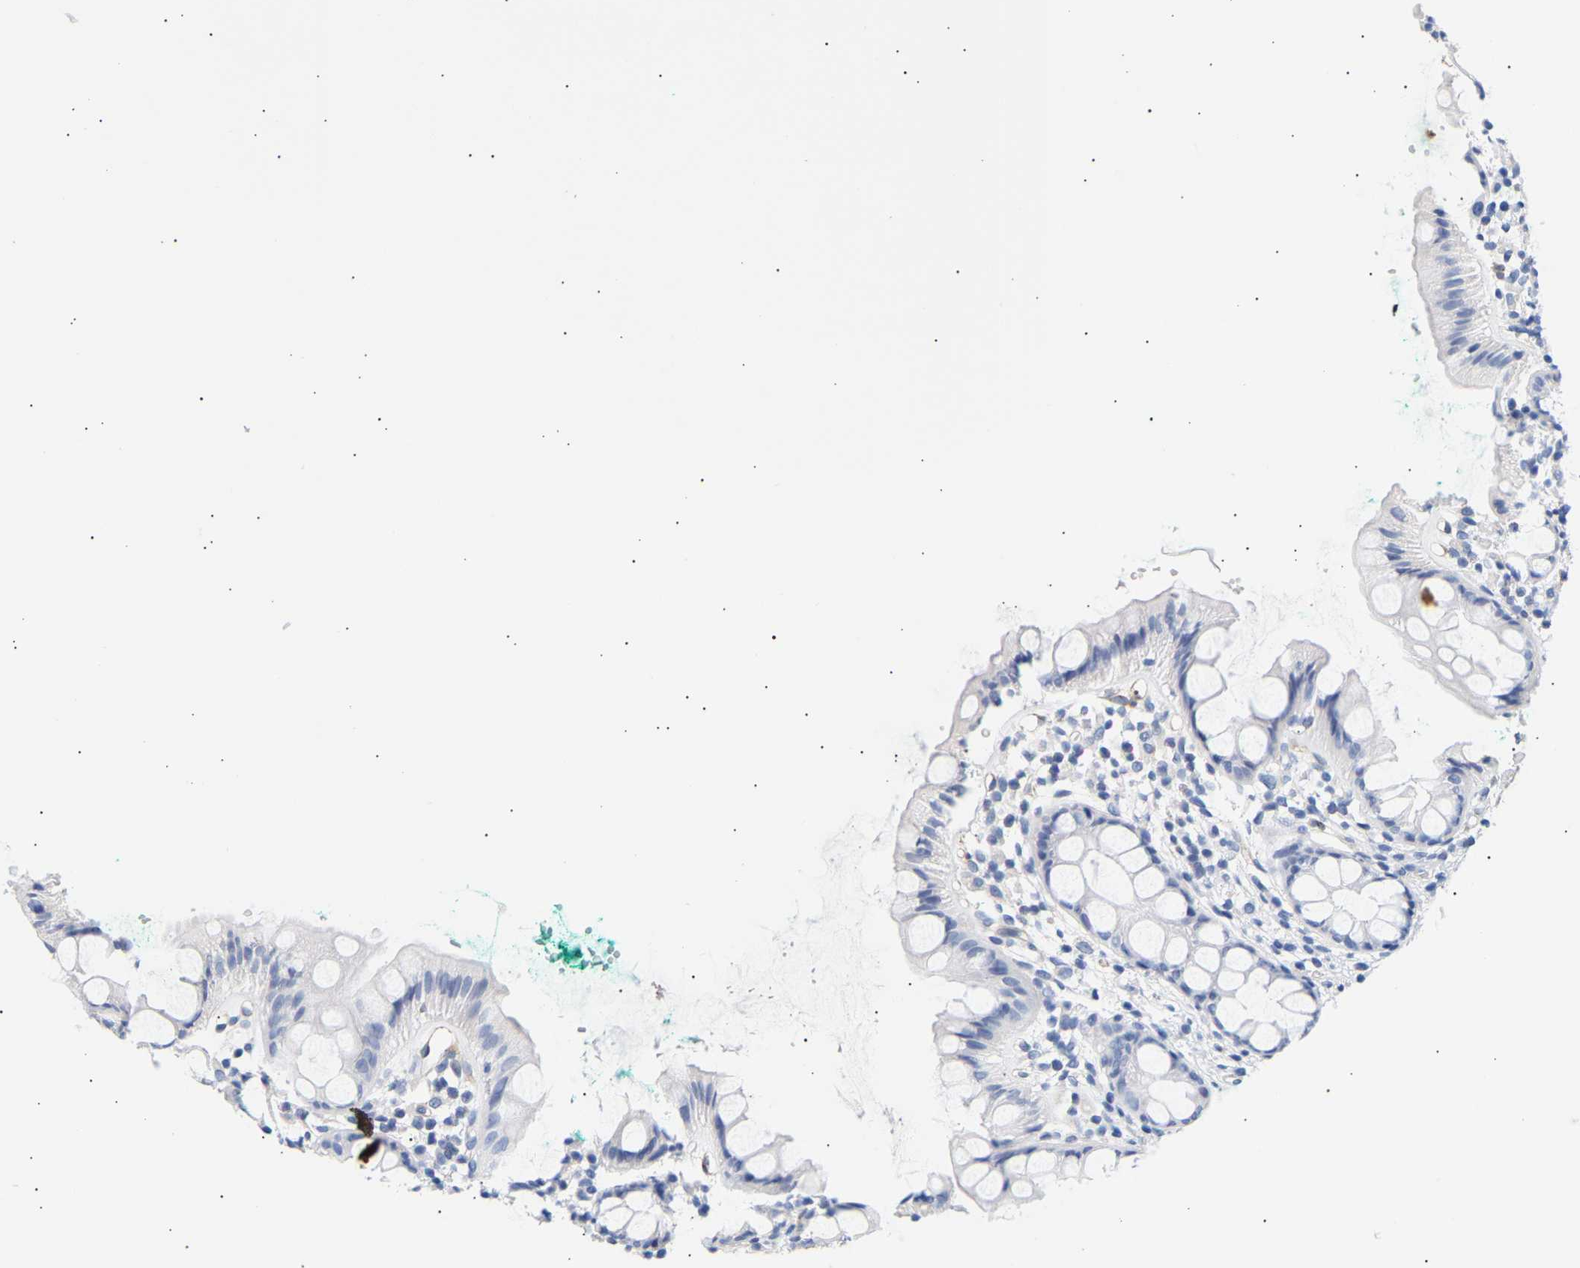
{"staining": {"intensity": "negative", "quantity": "none", "location": "none"}, "tissue": "rectum", "cell_type": "Glandular cells", "image_type": "normal", "snomed": [{"axis": "morphology", "description": "Normal tissue, NOS"}, {"axis": "topography", "description": "Rectum"}], "caption": "This is a image of immunohistochemistry (IHC) staining of benign rectum, which shows no staining in glandular cells.", "gene": "IGFBP7", "patient": {"sex": "female", "age": 65}}